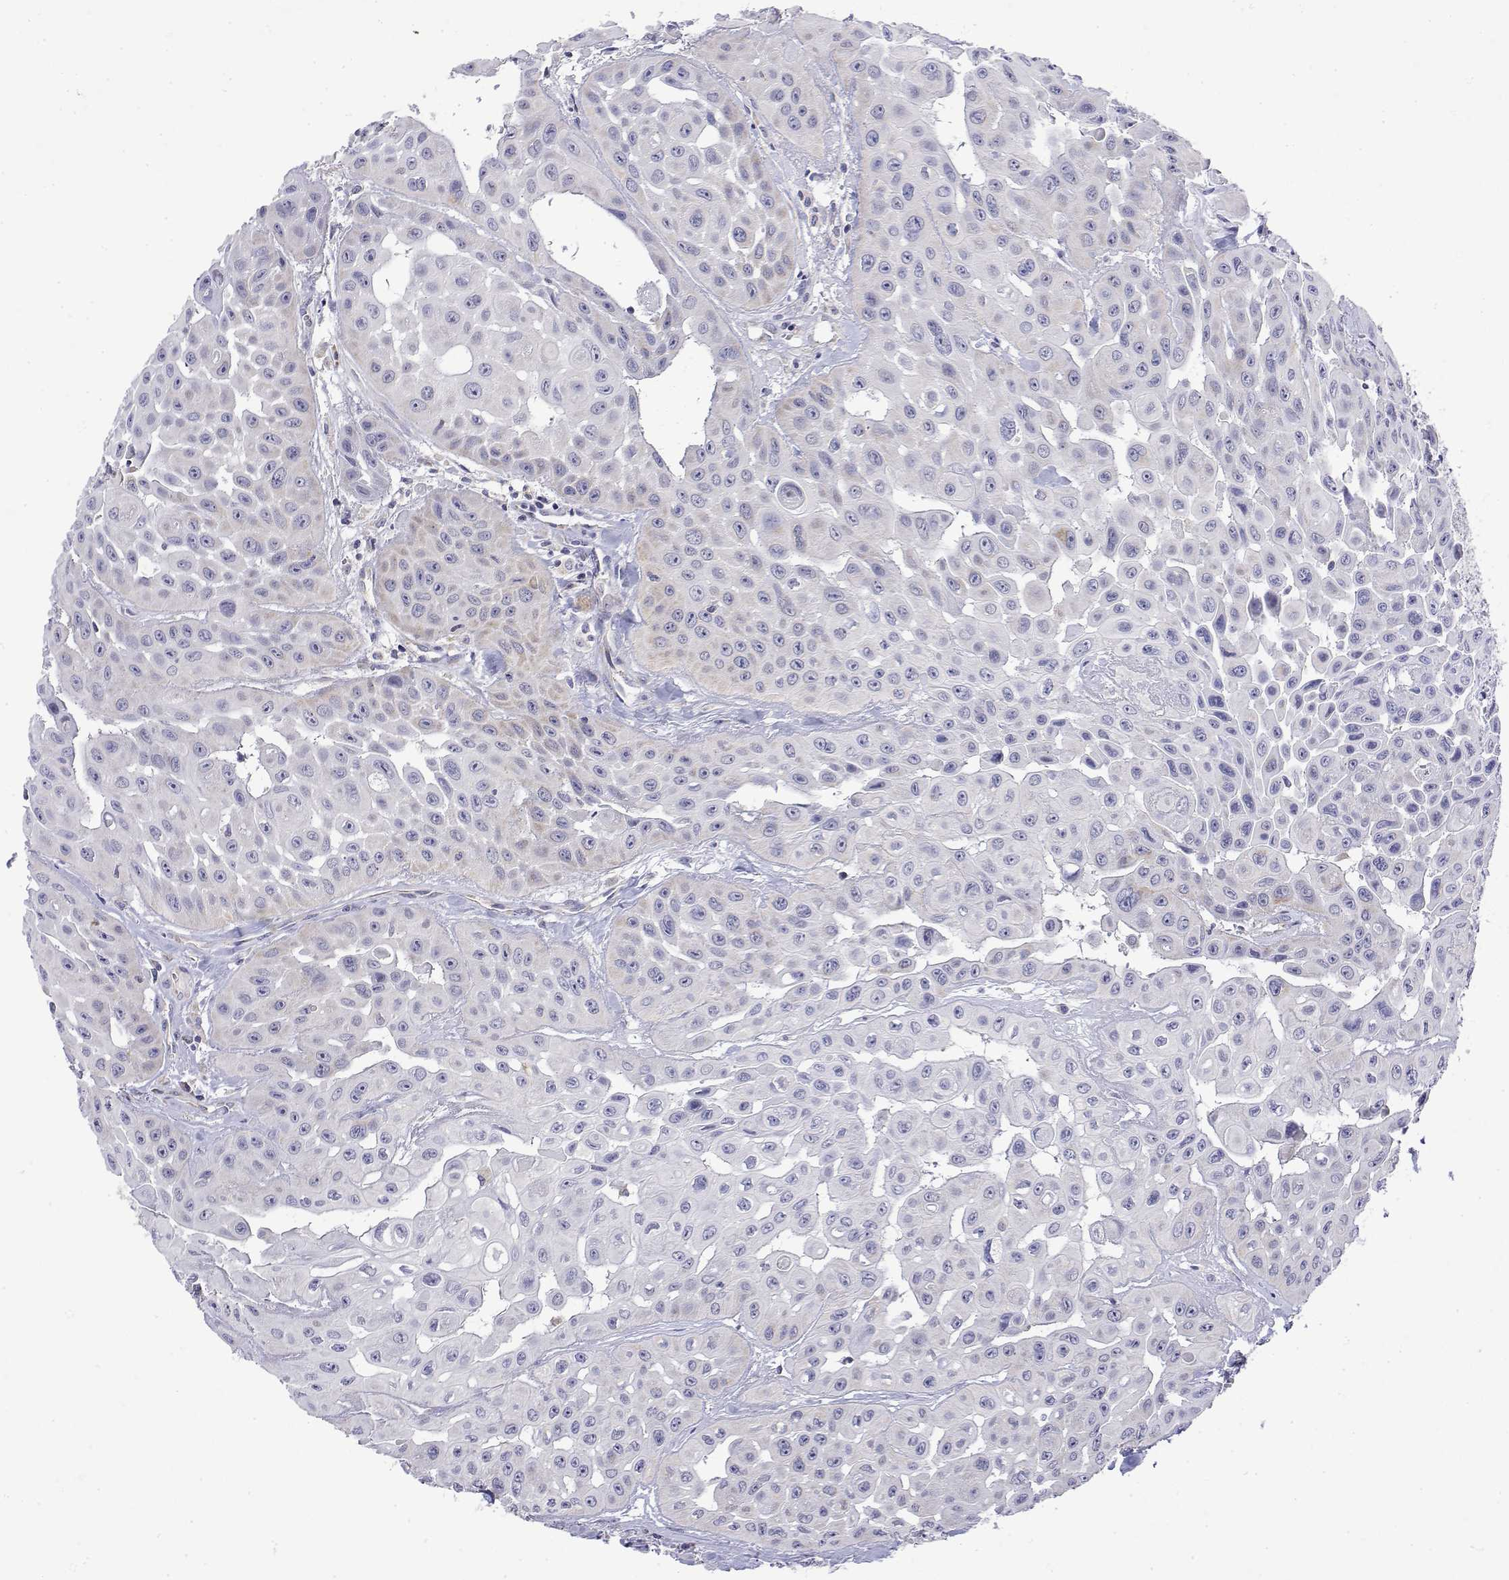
{"staining": {"intensity": "negative", "quantity": "none", "location": "none"}, "tissue": "head and neck cancer", "cell_type": "Tumor cells", "image_type": "cancer", "snomed": [{"axis": "morphology", "description": "Adenocarcinoma, NOS"}, {"axis": "topography", "description": "Head-Neck"}], "caption": "Head and neck cancer stained for a protein using immunohistochemistry (IHC) shows no positivity tumor cells.", "gene": "GADD45GIP1", "patient": {"sex": "male", "age": 73}}